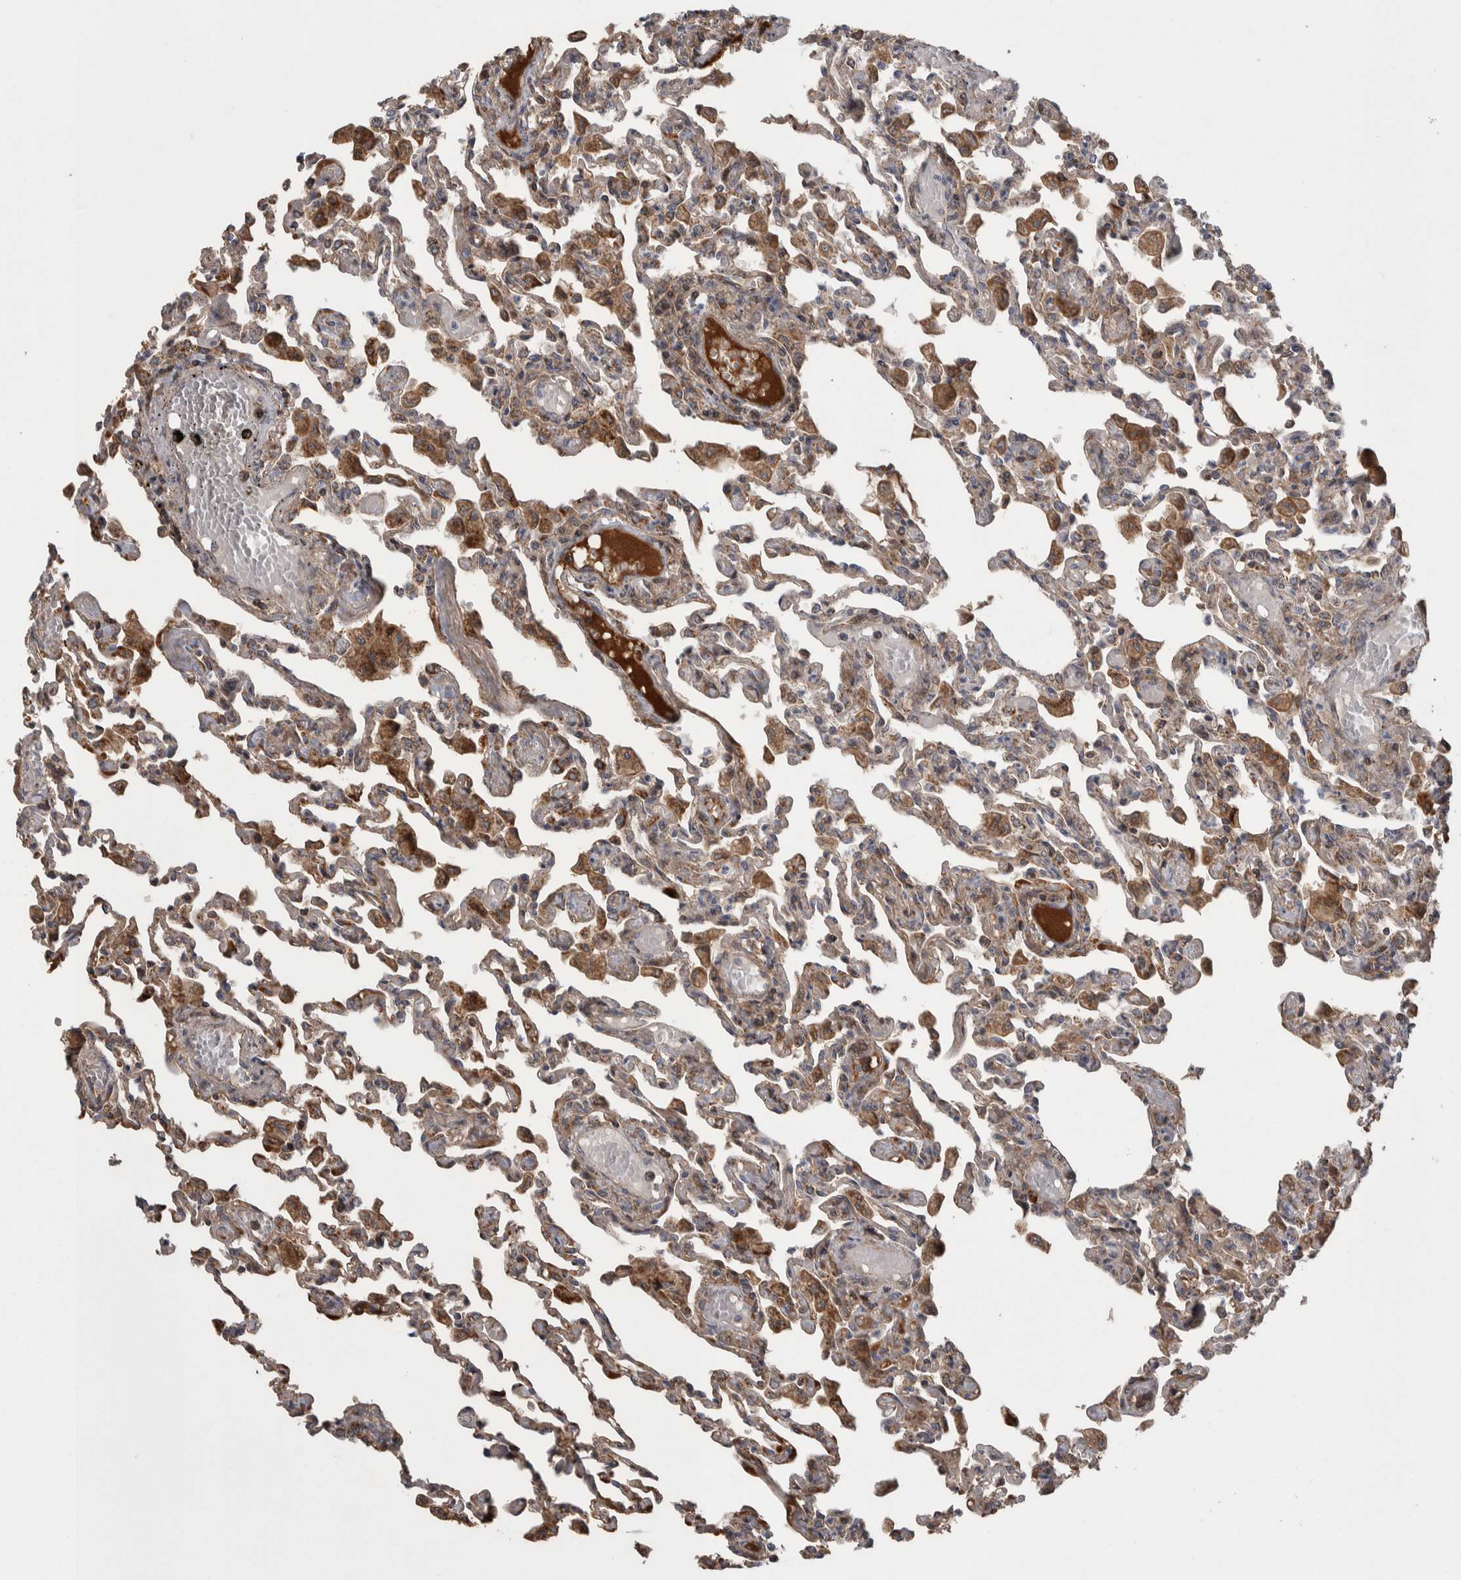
{"staining": {"intensity": "moderate", "quantity": ">75%", "location": "cytoplasmic/membranous"}, "tissue": "lung", "cell_type": "Alveolar cells", "image_type": "normal", "snomed": [{"axis": "morphology", "description": "Normal tissue, NOS"}, {"axis": "topography", "description": "Bronchus"}, {"axis": "topography", "description": "Lung"}], "caption": "An IHC micrograph of unremarkable tissue is shown. Protein staining in brown labels moderate cytoplasmic/membranous positivity in lung within alveolar cells. (brown staining indicates protein expression, while blue staining denotes nuclei).", "gene": "SCO1", "patient": {"sex": "female", "age": 49}}